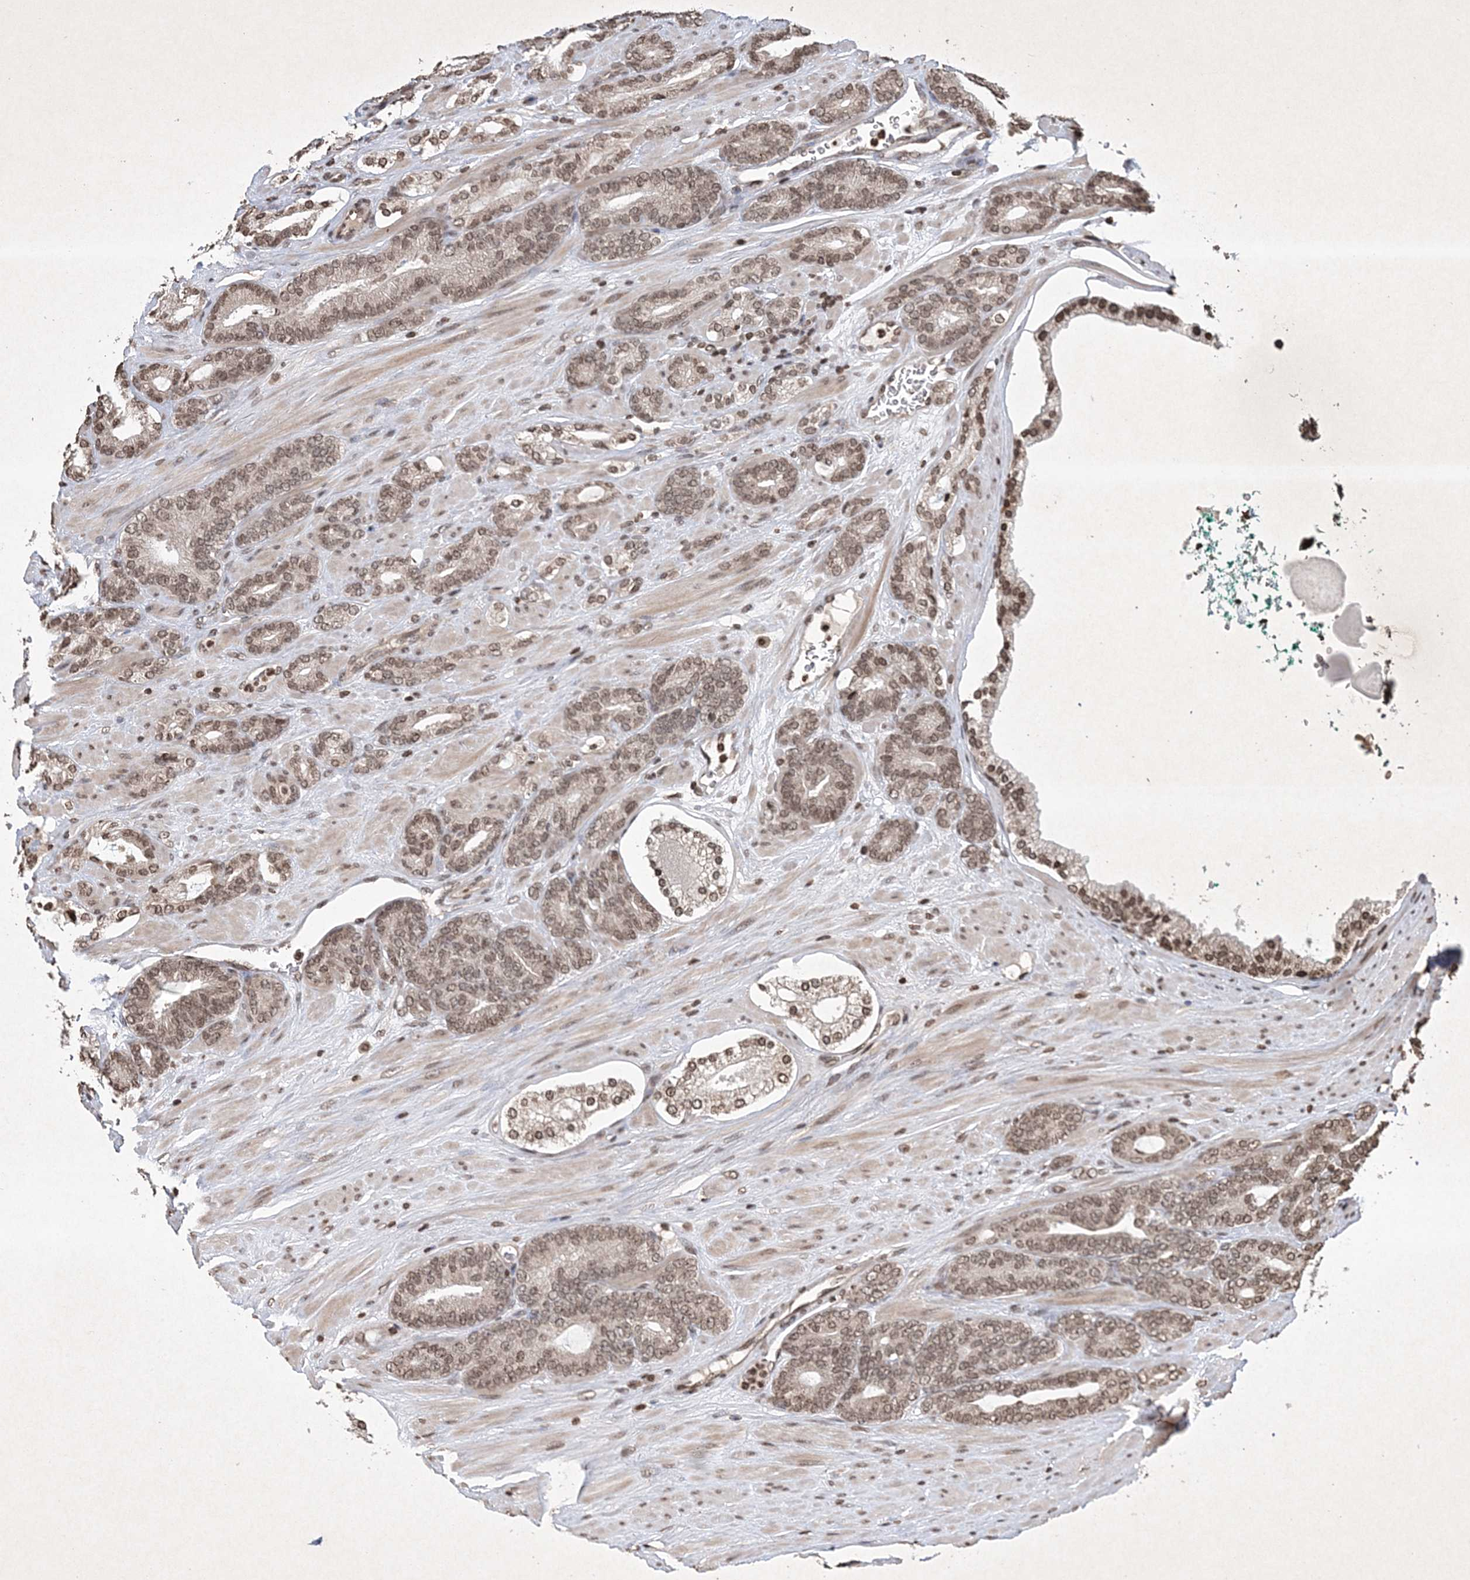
{"staining": {"intensity": "moderate", "quantity": ">75%", "location": "nuclear"}, "tissue": "prostate cancer", "cell_type": "Tumor cells", "image_type": "cancer", "snomed": [{"axis": "morphology", "description": "Adenocarcinoma, Low grade"}, {"axis": "topography", "description": "Prostate"}], "caption": "Immunohistochemical staining of prostate cancer demonstrates medium levels of moderate nuclear protein positivity in about >75% of tumor cells.", "gene": "NEDD9", "patient": {"sex": "male", "age": 63}}